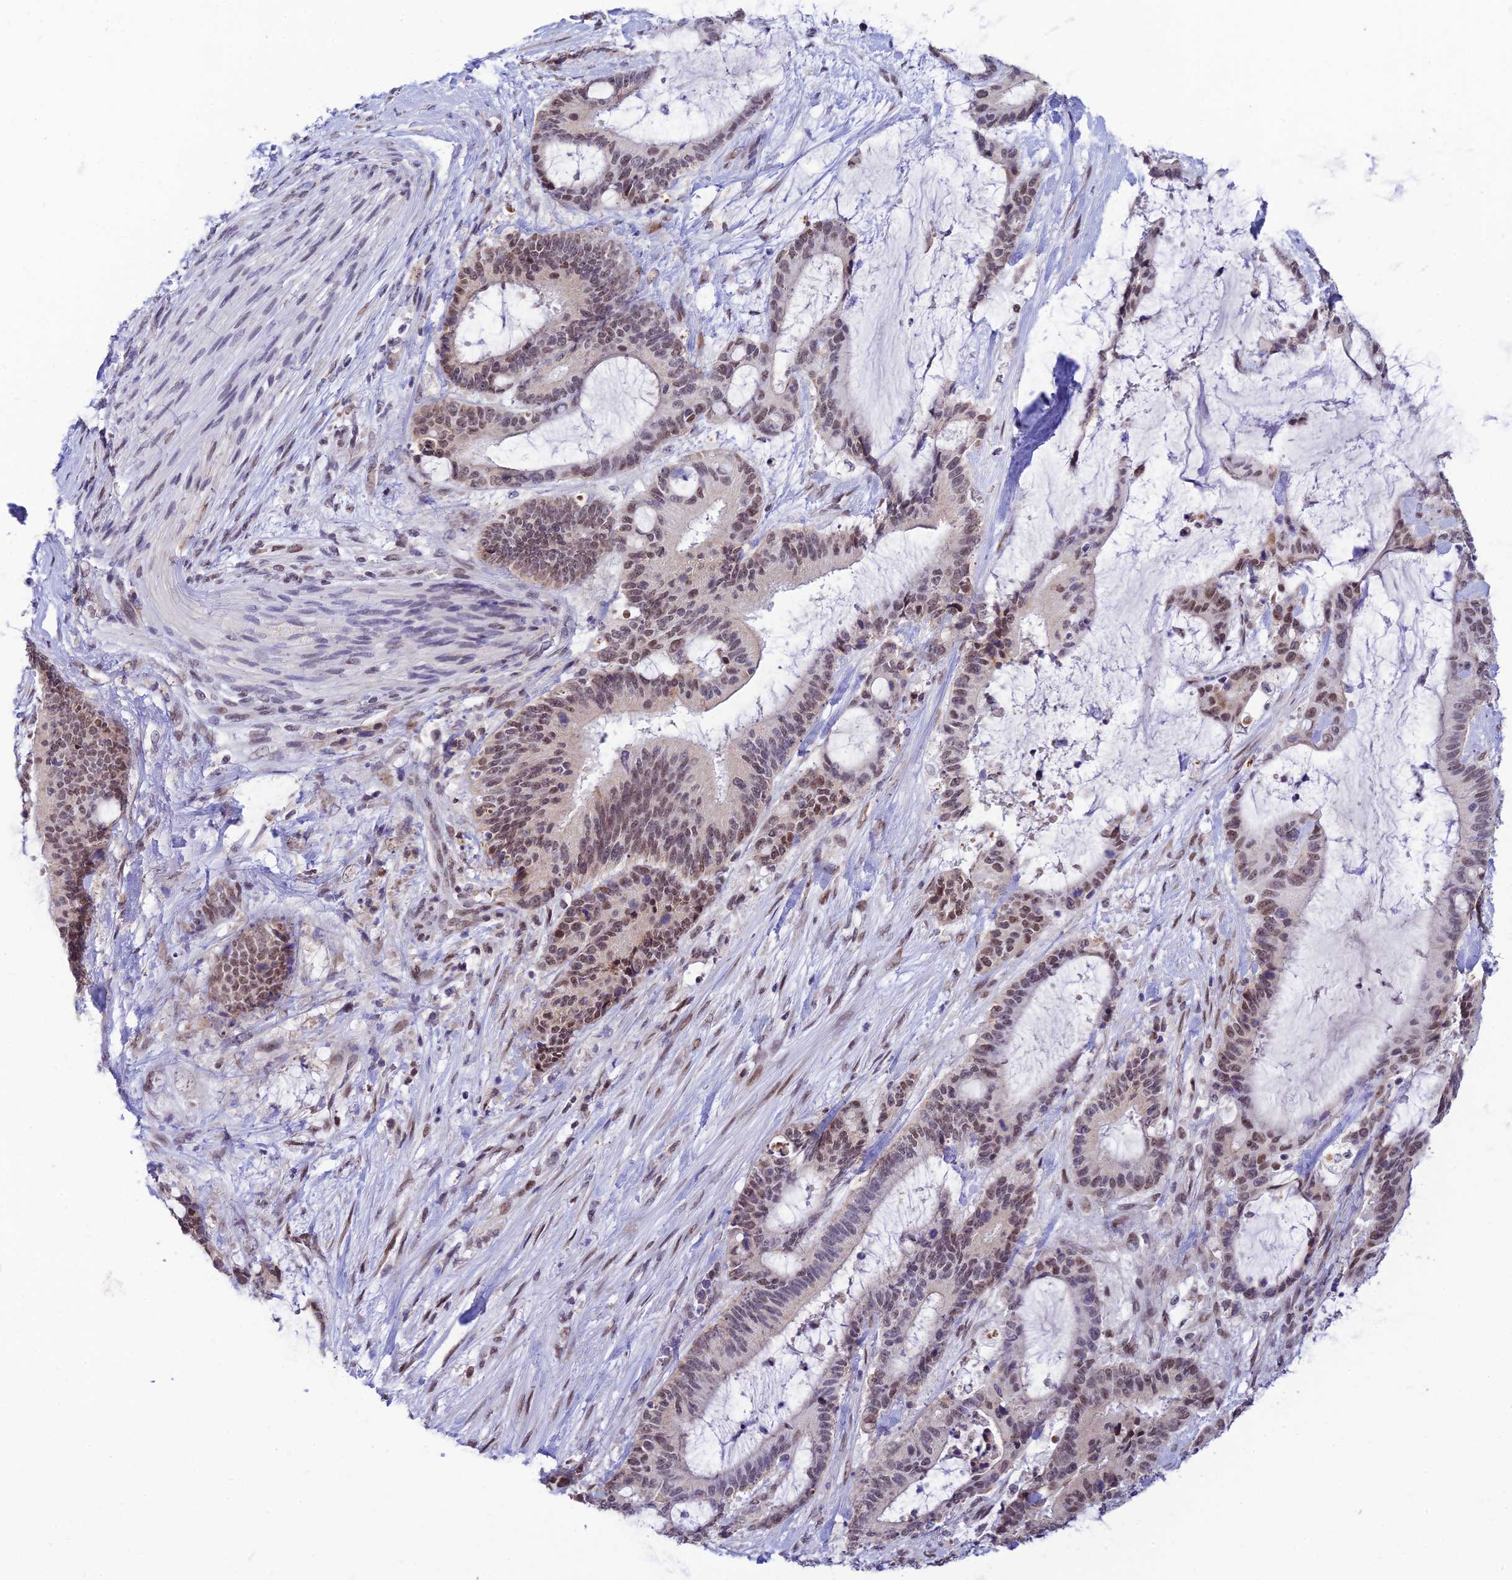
{"staining": {"intensity": "moderate", "quantity": ">75%", "location": "nuclear"}, "tissue": "liver cancer", "cell_type": "Tumor cells", "image_type": "cancer", "snomed": [{"axis": "morphology", "description": "Normal tissue, NOS"}, {"axis": "morphology", "description": "Cholangiocarcinoma"}, {"axis": "topography", "description": "Liver"}, {"axis": "topography", "description": "Peripheral nerve tissue"}], "caption": "An immunohistochemistry (IHC) micrograph of neoplastic tissue is shown. Protein staining in brown labels moderate nuclear positivity in liver cancer within tumor cells. (IHC, brightfield microscopy, high magnification).", "gene": "C2orf49", "patient": {"sex": "female", "age": 73}}